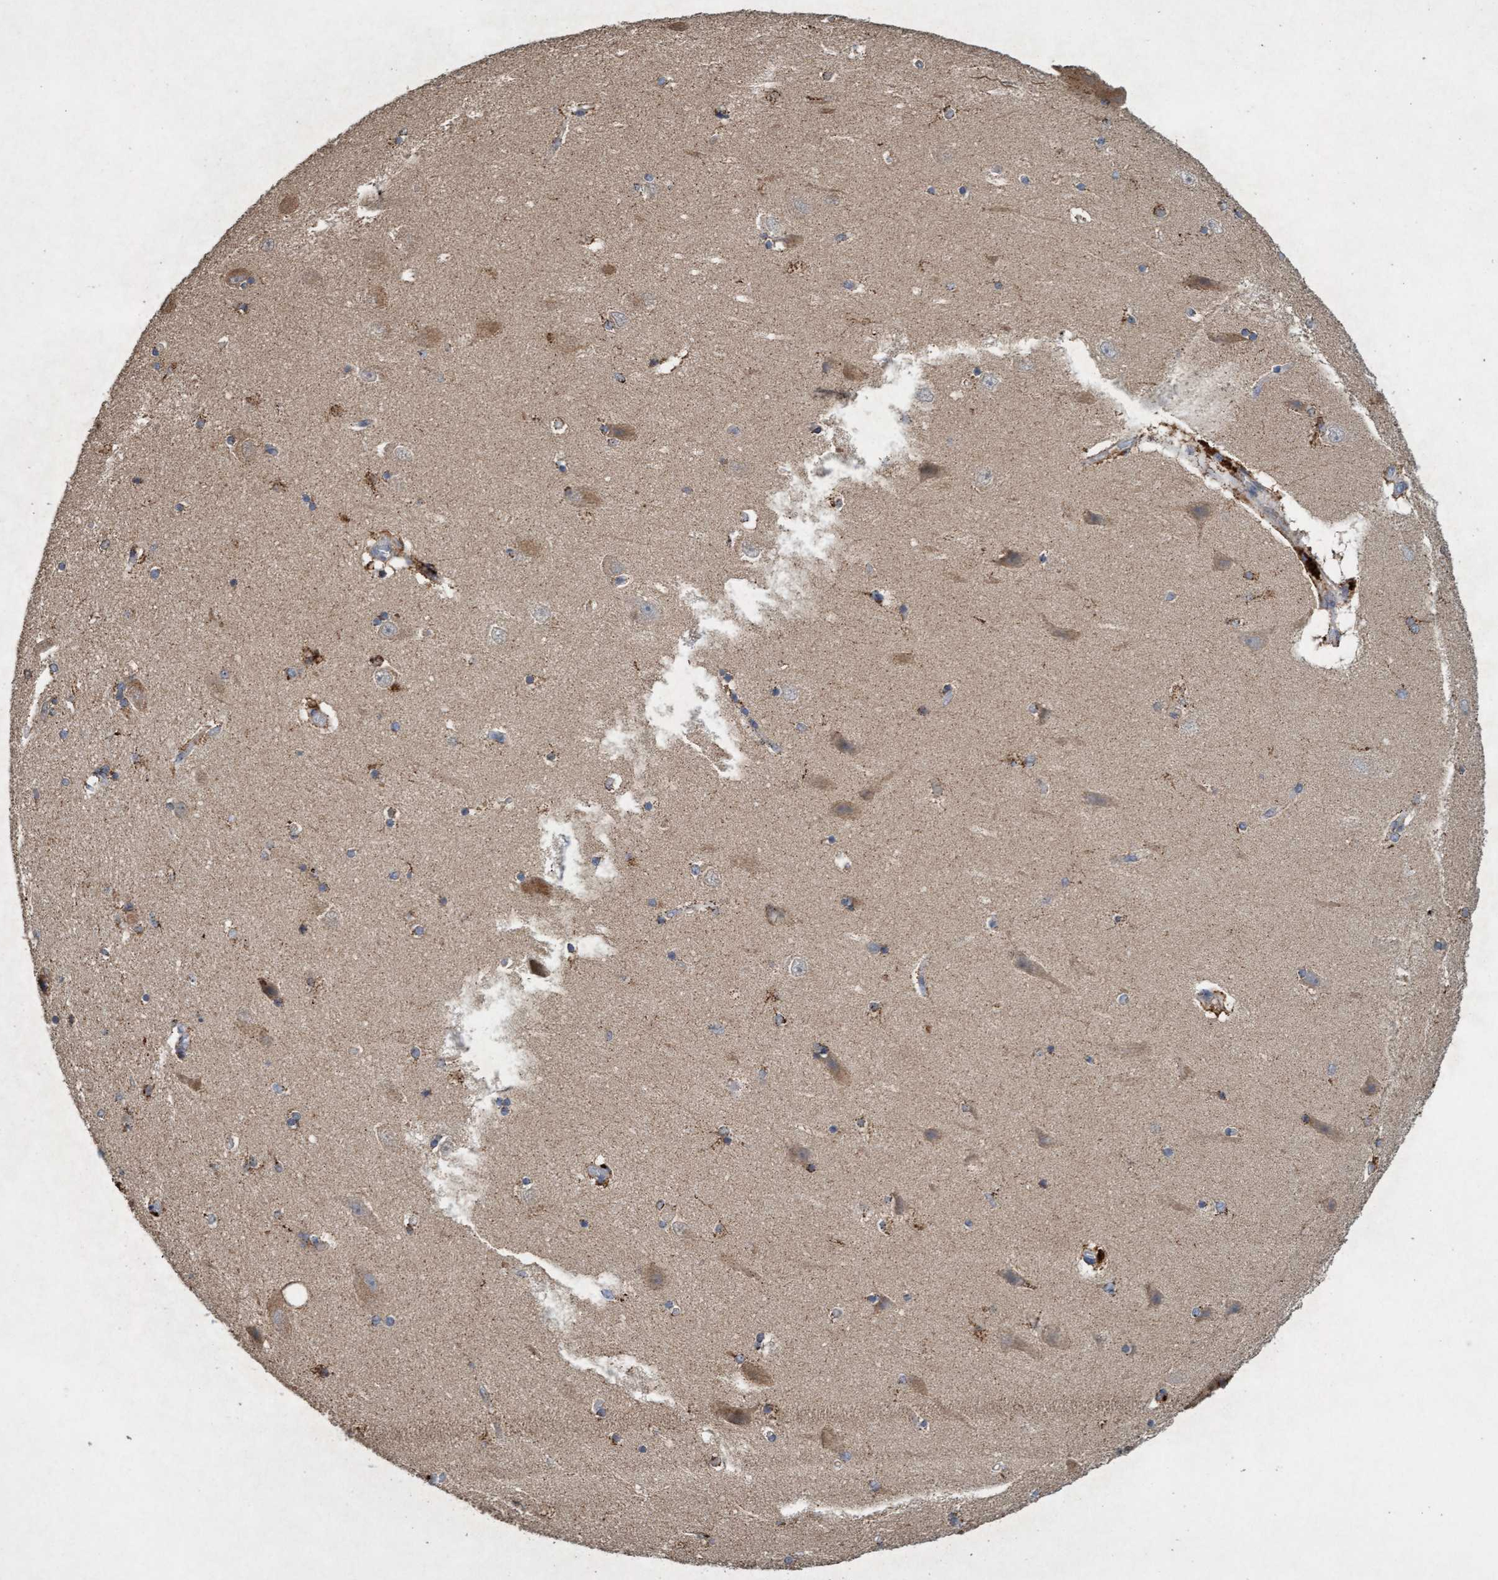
{"staining": {"intensity": "moderate", "quantity": "25%-75%", "location": "cytoplasmic/membranous"}, "tissue": "hippocampus", "cell_type": "Glial cells", "image_type": "normal", "snomed": [{"axis": "morphology", "description": "Normal tissue, NOS"}, {"axis": "topography", "description": "Hippocampus"}], "caption": "IHC (DAB (3,3'-diaminobenzidine)) staining of benign human hippocampus shows moderate cytoplasmic/membranous protein expression in about 25%-75% of glial cells.", "gene": "ATPAF2", "patient": {"sex": "female", "age": 54}}